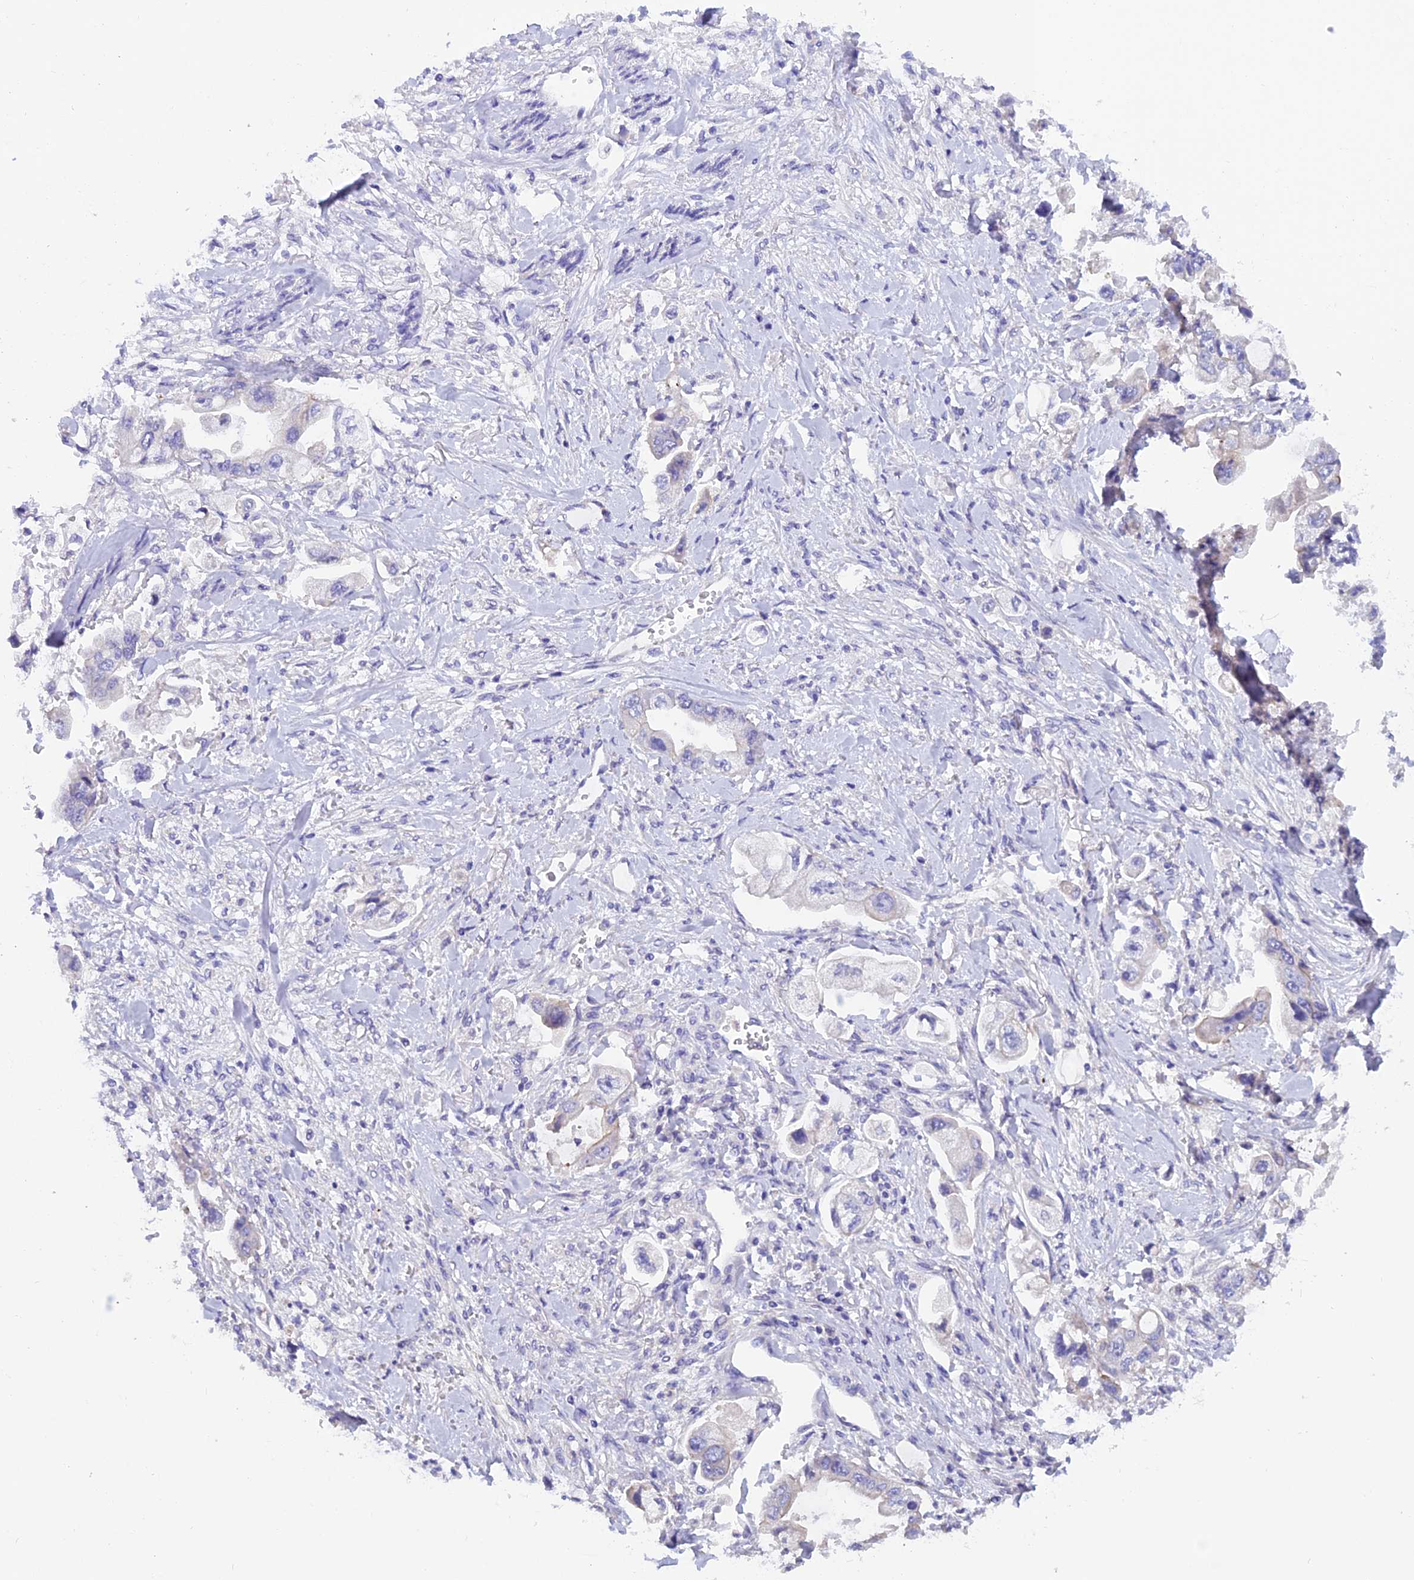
{"staining": {"intensity": "negative", "quantity": "none", "location": "none"}, "tissue": "stomach cancer", "cell_type": "Tumor cells", "image_type": "cancer", "snomed": [{"axis": "morphology", "description": "Adenocarcinoma, NOS"}, {"axis": "topography", "description": "Stomach"}], "caption": "Tumor cells show no significant positivity in stomach cancer.", "gene": "C17orf67", "patient": {"sex": "male", "age": 62}}